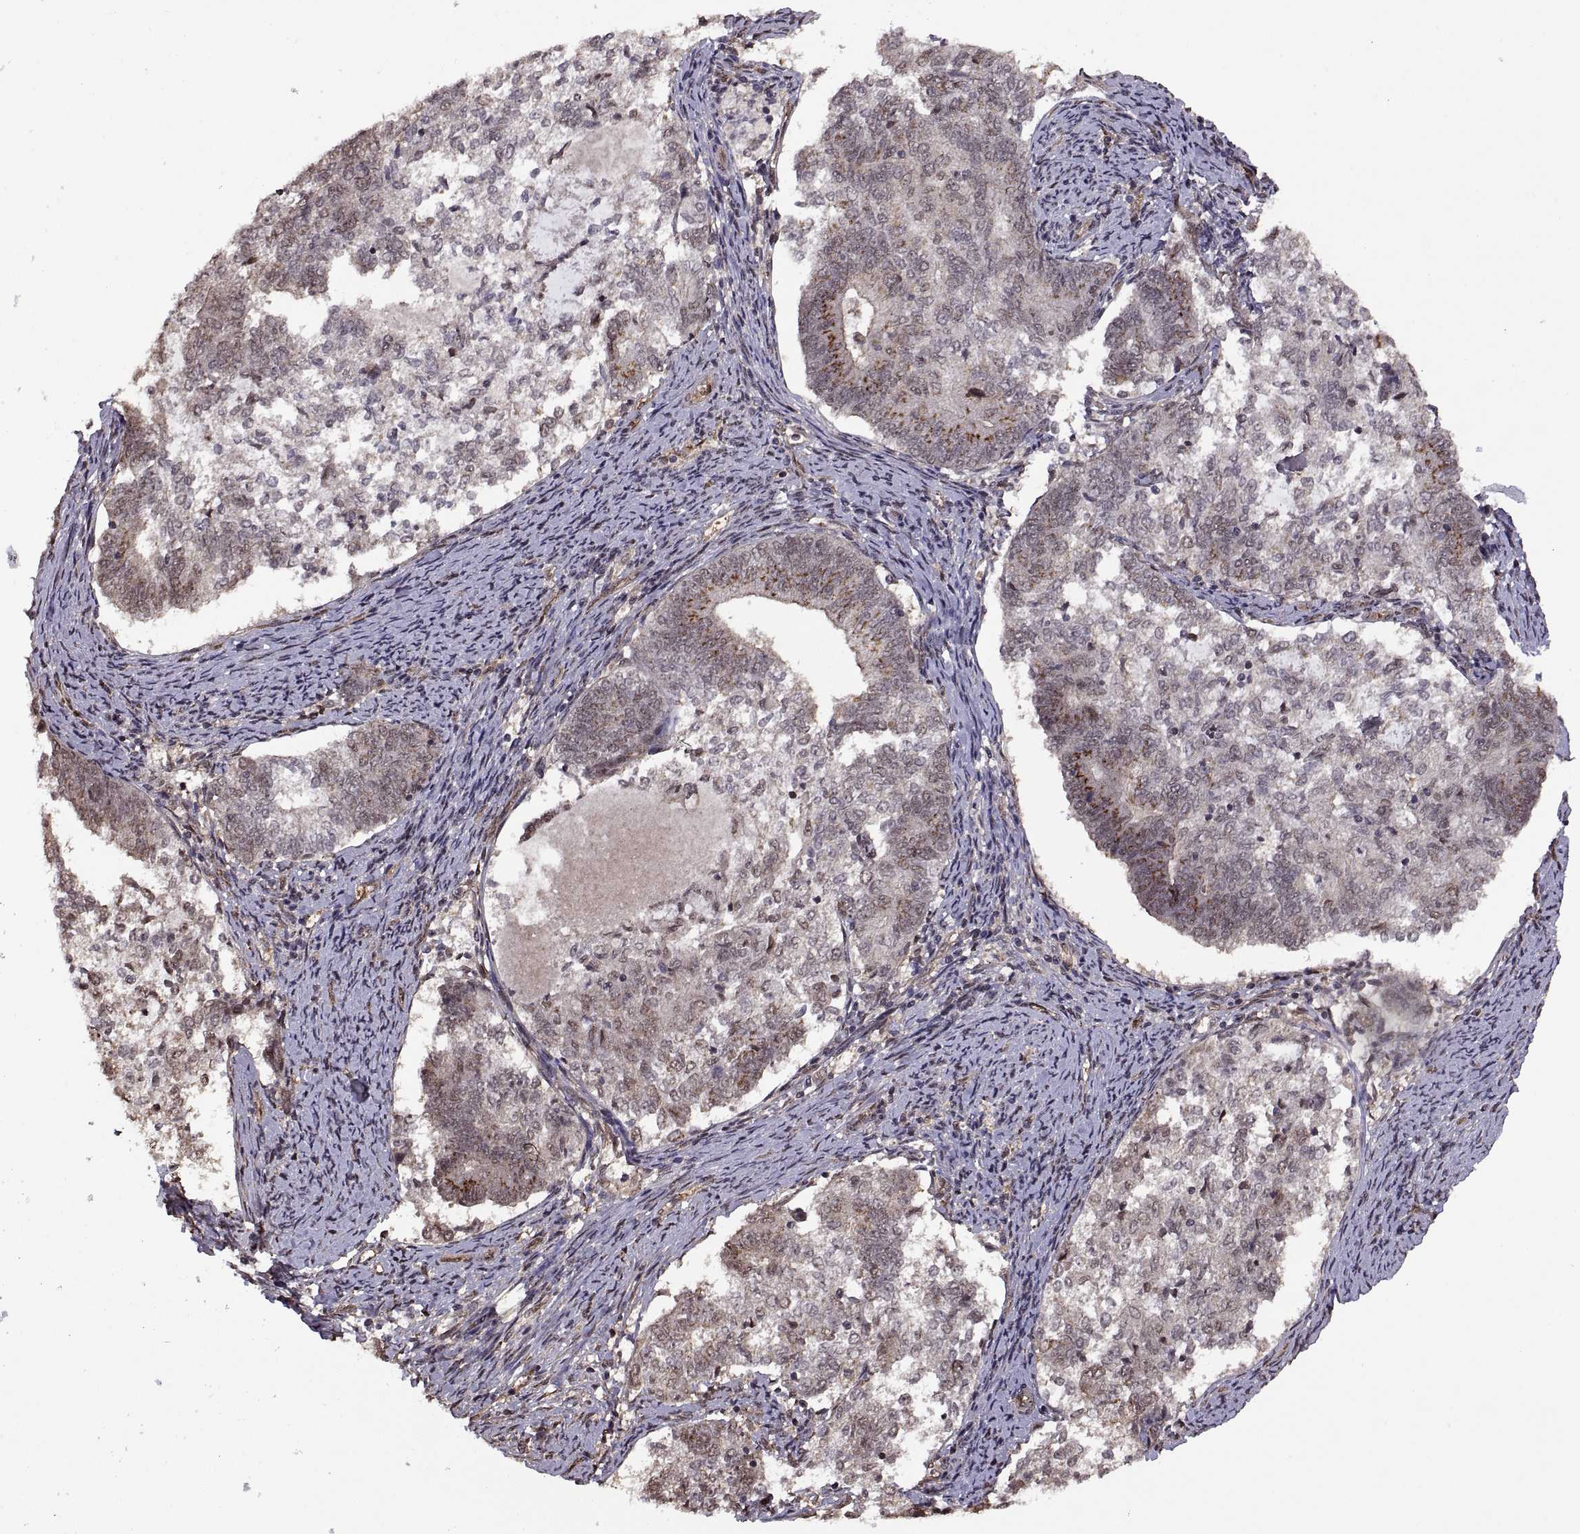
{"staining": {"intensity": "strong", "quantity": "<25%", "location": "cytoplasmic/membranous"}, "tissue": "endometrial cancer", "cell_type": "Tumor cells", "image_type": "cancer", "snomed": [{"axis": "morphology", "description": "Adenocarcinoma, NOS"}, {"axis": "topography", "description": "Endometrium"}], "caption": "About <25% of tumor cells in human endometrial cancer exhibit strong cytoplasmic/membranous protein staining as visualized by brown immunohistochemical staining.", "gene": "ARRB1", "patient": {"sex": "female", "age": 65}}